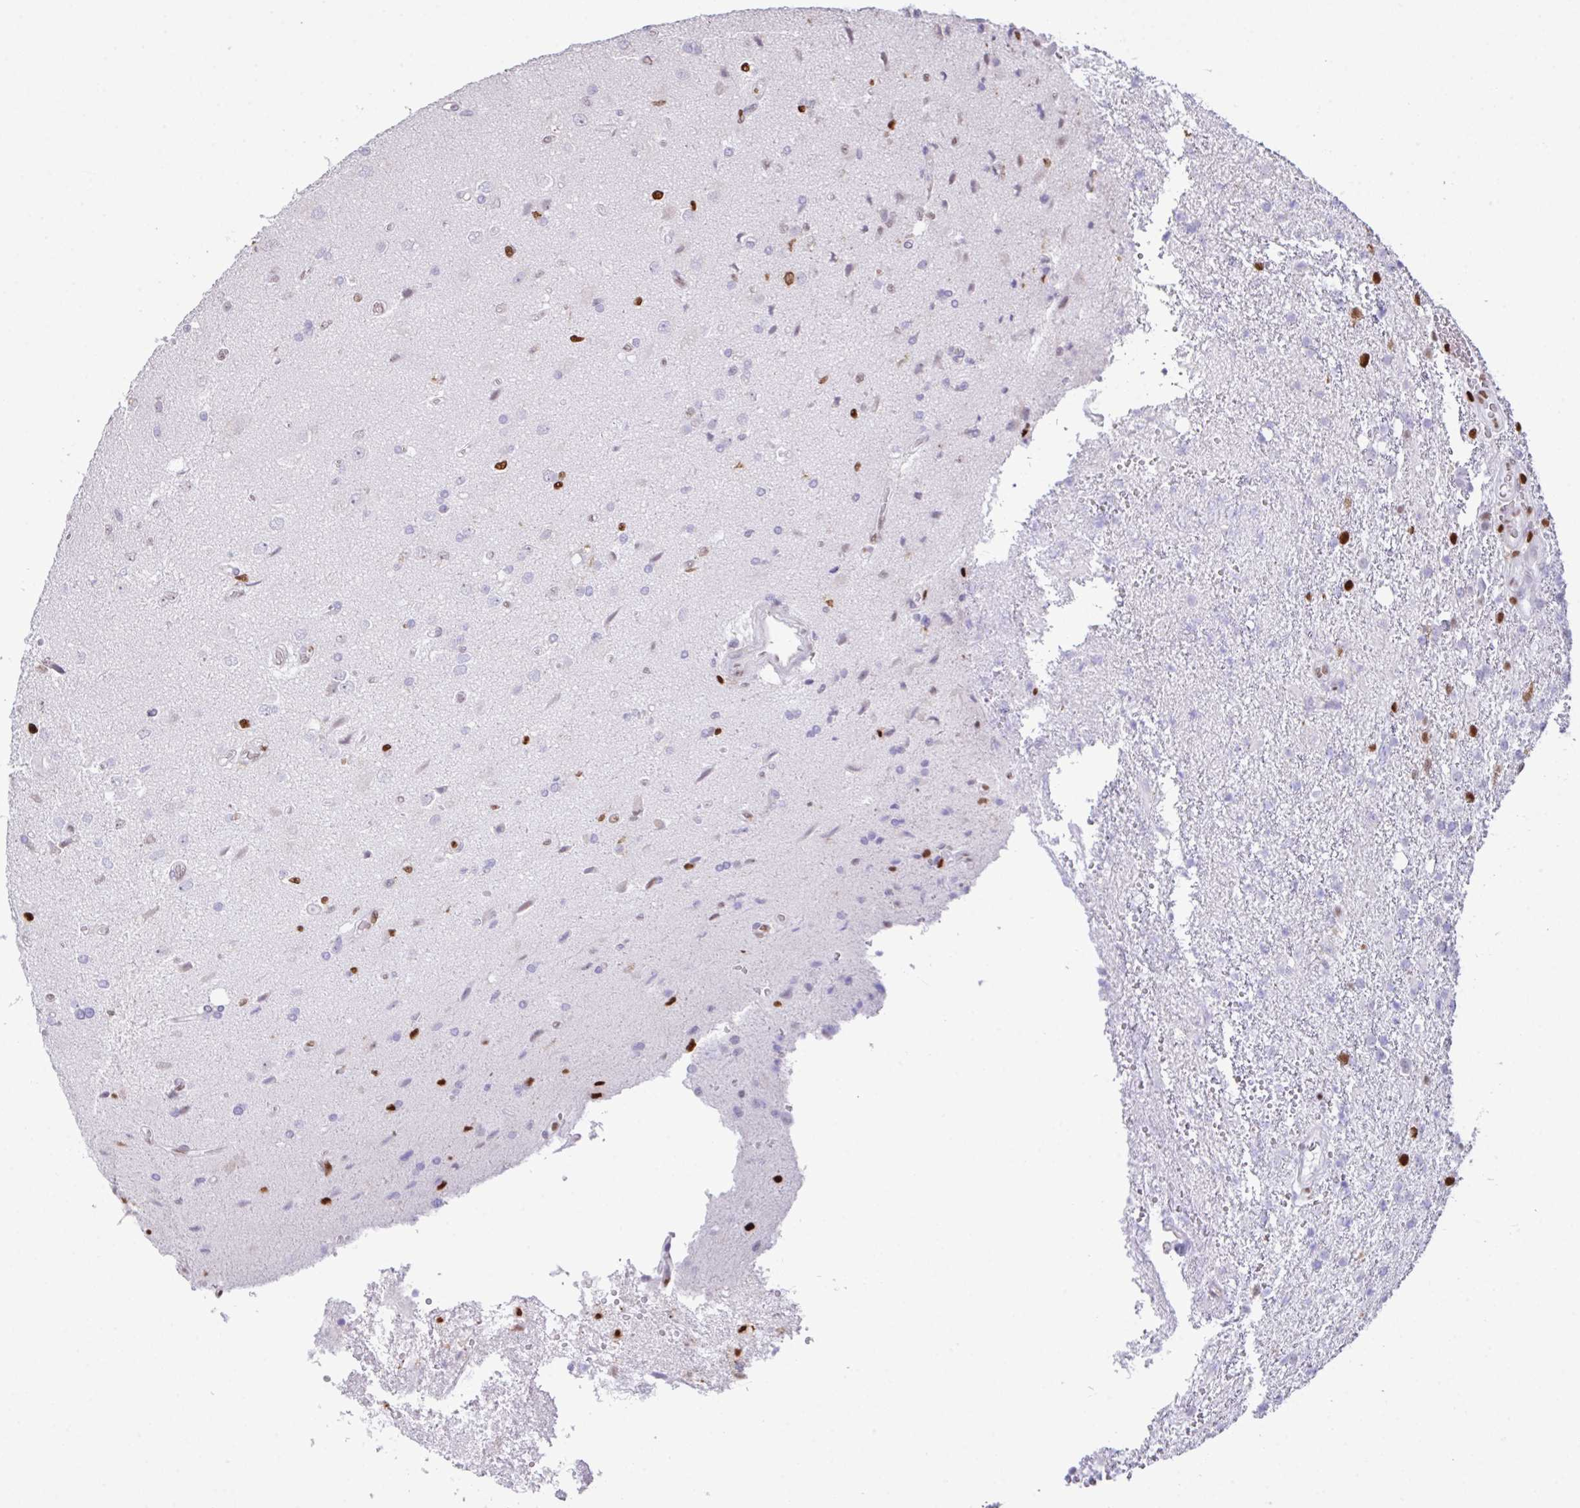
{"staining": {"intensity": "moderate", "quantity": "<25%", "location": "nuclear"}, "tissue": "glioma", "cell_type": "Tumor cells", "image_type": "cancer", "snomed": [{"axis": "morphology", "description": "Glioma, malignant, High grade"}, {"axis": "topography", "description": "Brain"}], "caption": "The histopathology image displays immunohistochemical staining of malignant high-grade glioma. There is moderate nuclear staining is seen in approximately <25% of tumor cells.", "gene": "BTBD10", "patient": {"sex": "male", "age": 56}}